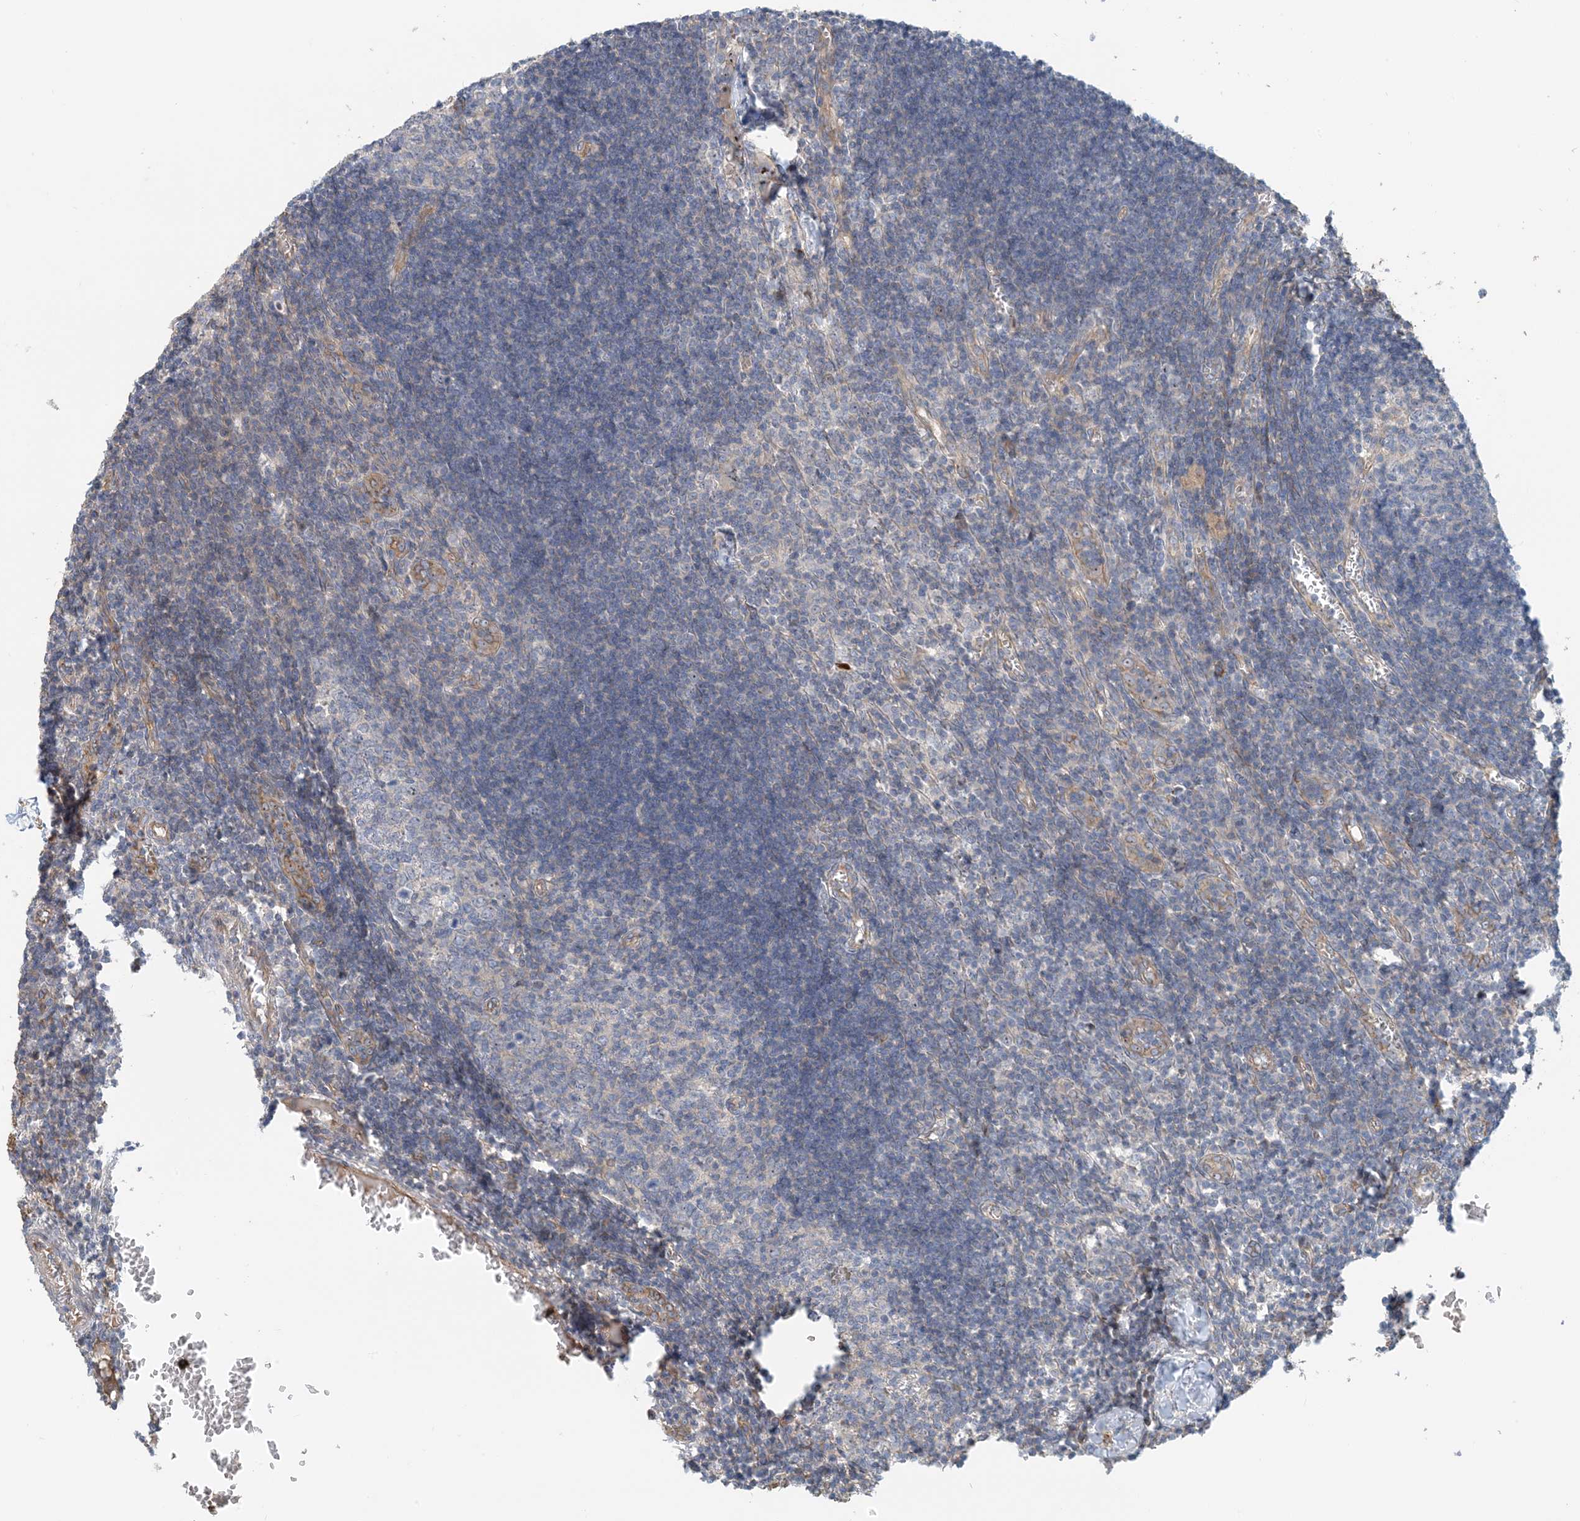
{"staining": {"intensity": "negative", "quantity": "none", "location": "none"}, "tissue": "lymph node", "cell_type": "Germinal center cells", "image_type": "normal", "snomed": [{"axis": "morphology", "description": "Normal tissue, NOS"}, {"axis": "morphology", "description": "Malignant melanoma, Metastatic site"}, {"axis": "topography", "description": "Lymph node"}], "caption": "Immunohistochemical staining of benign lymph node shows no significant staining in germinal center cells. Nuclei are stained in blue.", "gene": "MYL5", "patient": {"sex": "male", "age": 41}}